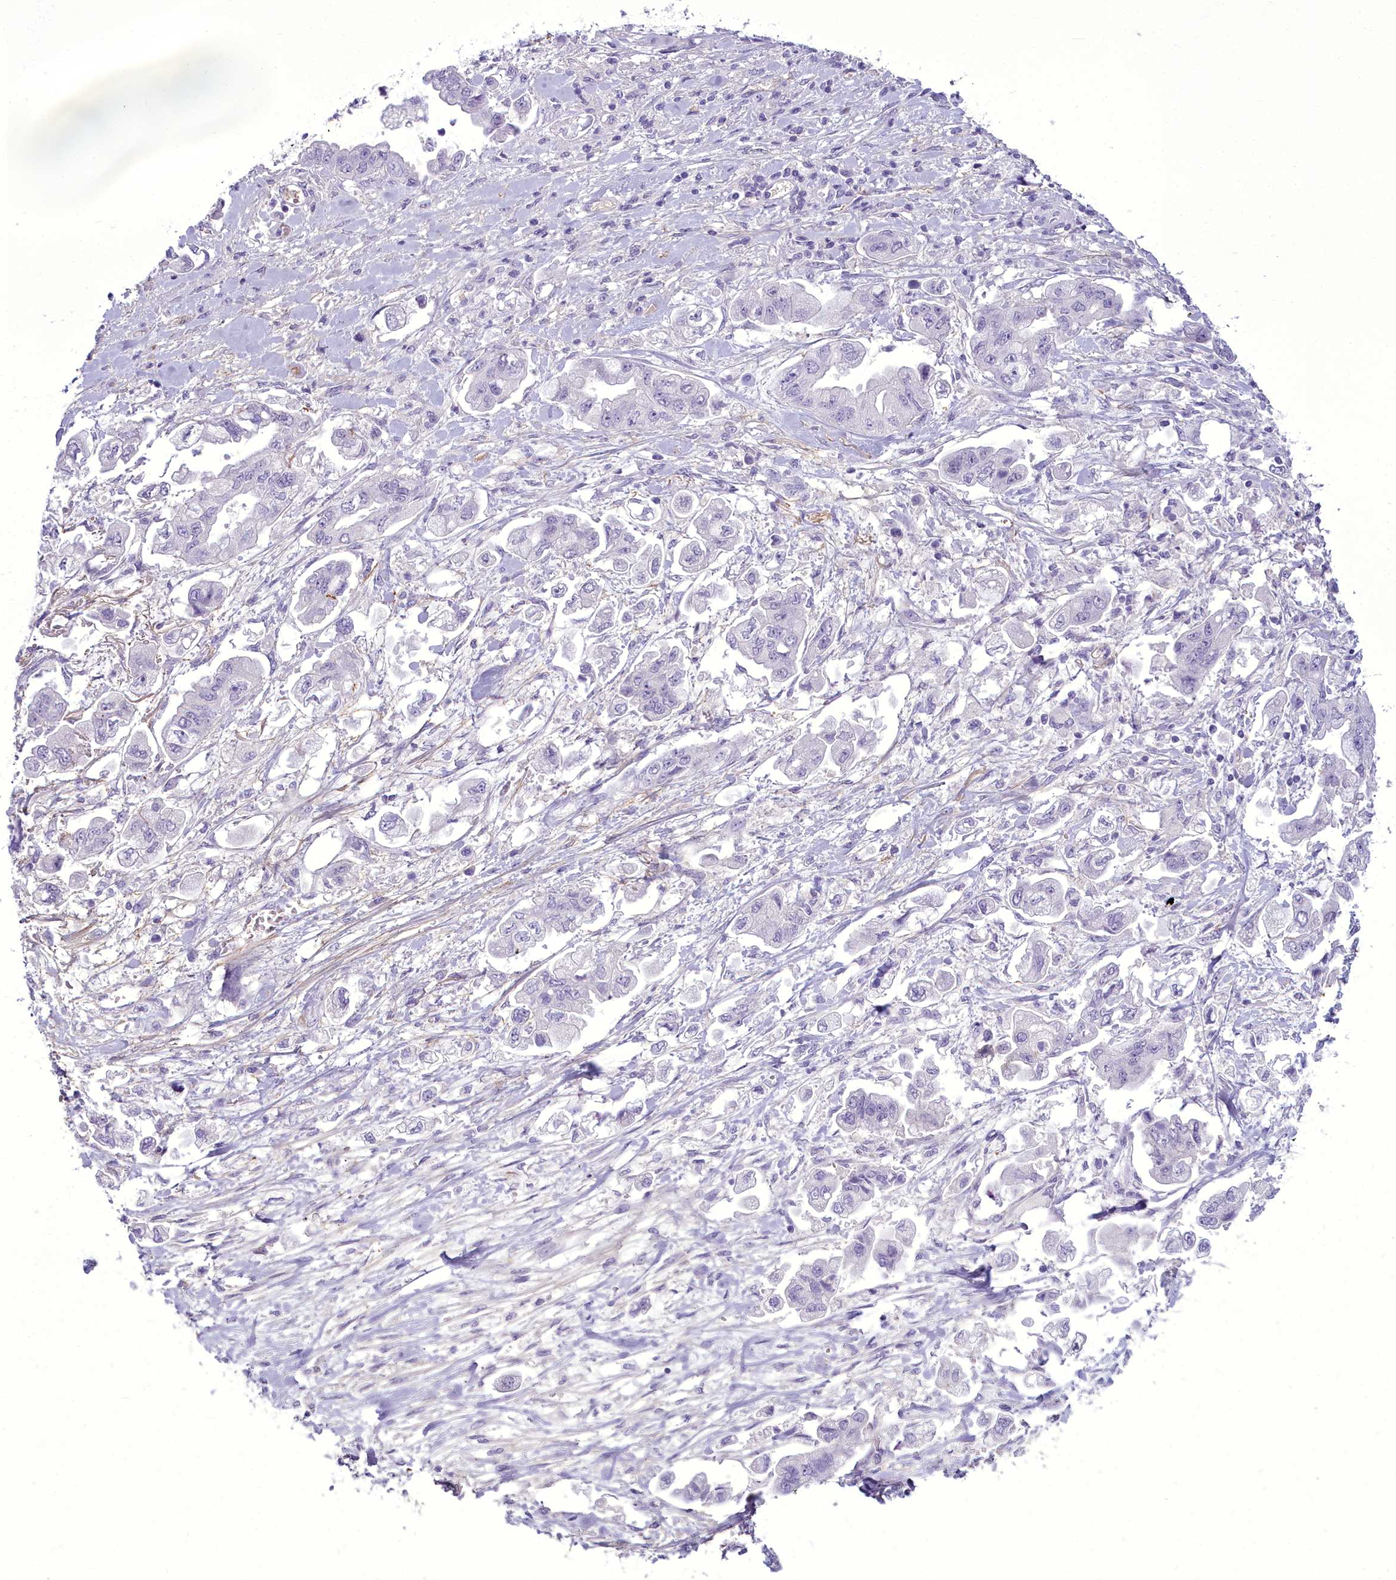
{"staining": {"intensity": "negative", "quantity": "none", "location": "none"}, "tissue": "stomach cancer", "cell_type": "Tumor cells", "image_type": "cancer", "snomed": [{"axis": "morphology", "description": "Adenocarcinoma, NOS"}, {"axis": "topography", "description": "Stomach"}], "caption": "Tumor cells show no significant protein staining in stomach adenocarcinoma. (Immunohistochemistry (ihc), brightfield microscopy, high magnification).", "gene": "OSTN", "patient": {"sex": "male", "age": 62}}